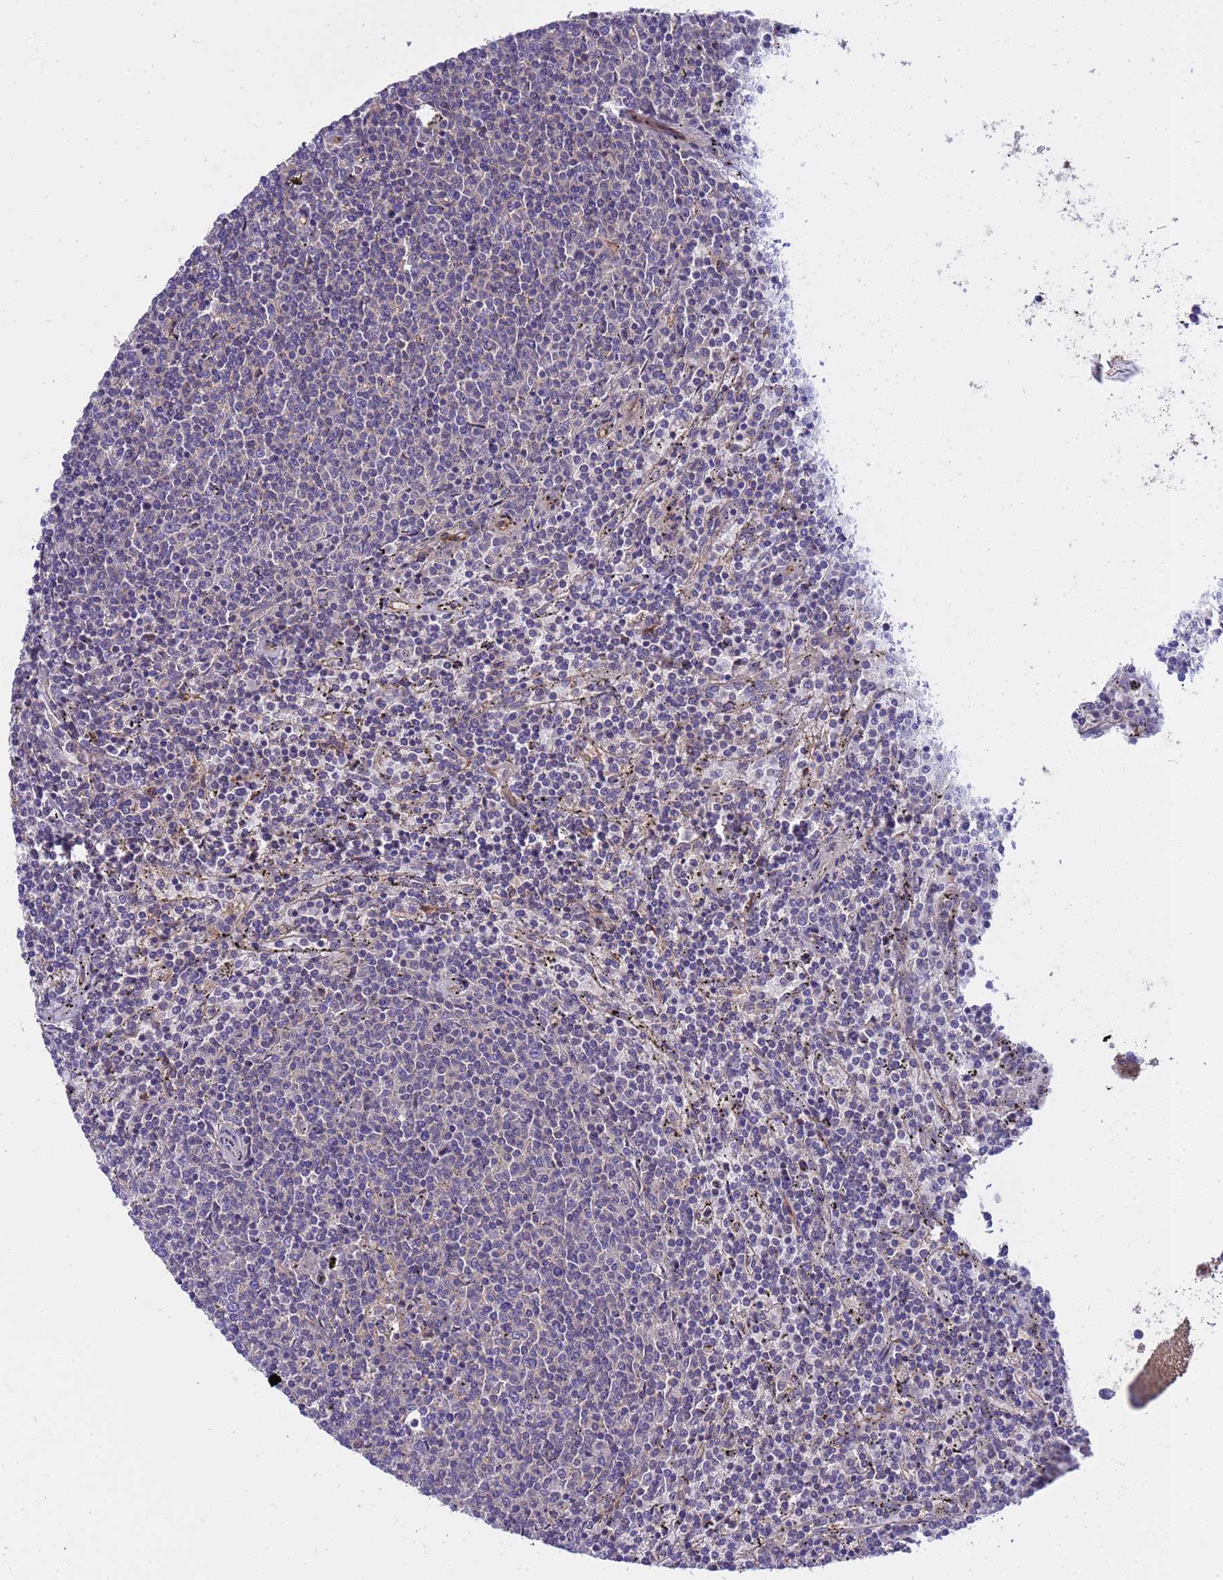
{"staining": {"intensity": "negative", "quantity": "none", "location": "none"}, "tissue": "lymphoma", "cell_type": "Tumor cells", "image_type": "cancer", "snomed": [{"axis": "morphology", "description": "Malignant lymphoma, non-Hodgkin's type, Low grade"}, {"axis": "topography", "description": "Spleen"}], "caption": "This is an IHC histopathology image of human malignant lymphoma, non-Hodgkin's type (low-grade). There is no positivity in tumor cells.", "gene": "SMCO3", "patient": {"sex": "female", "age": 50}}